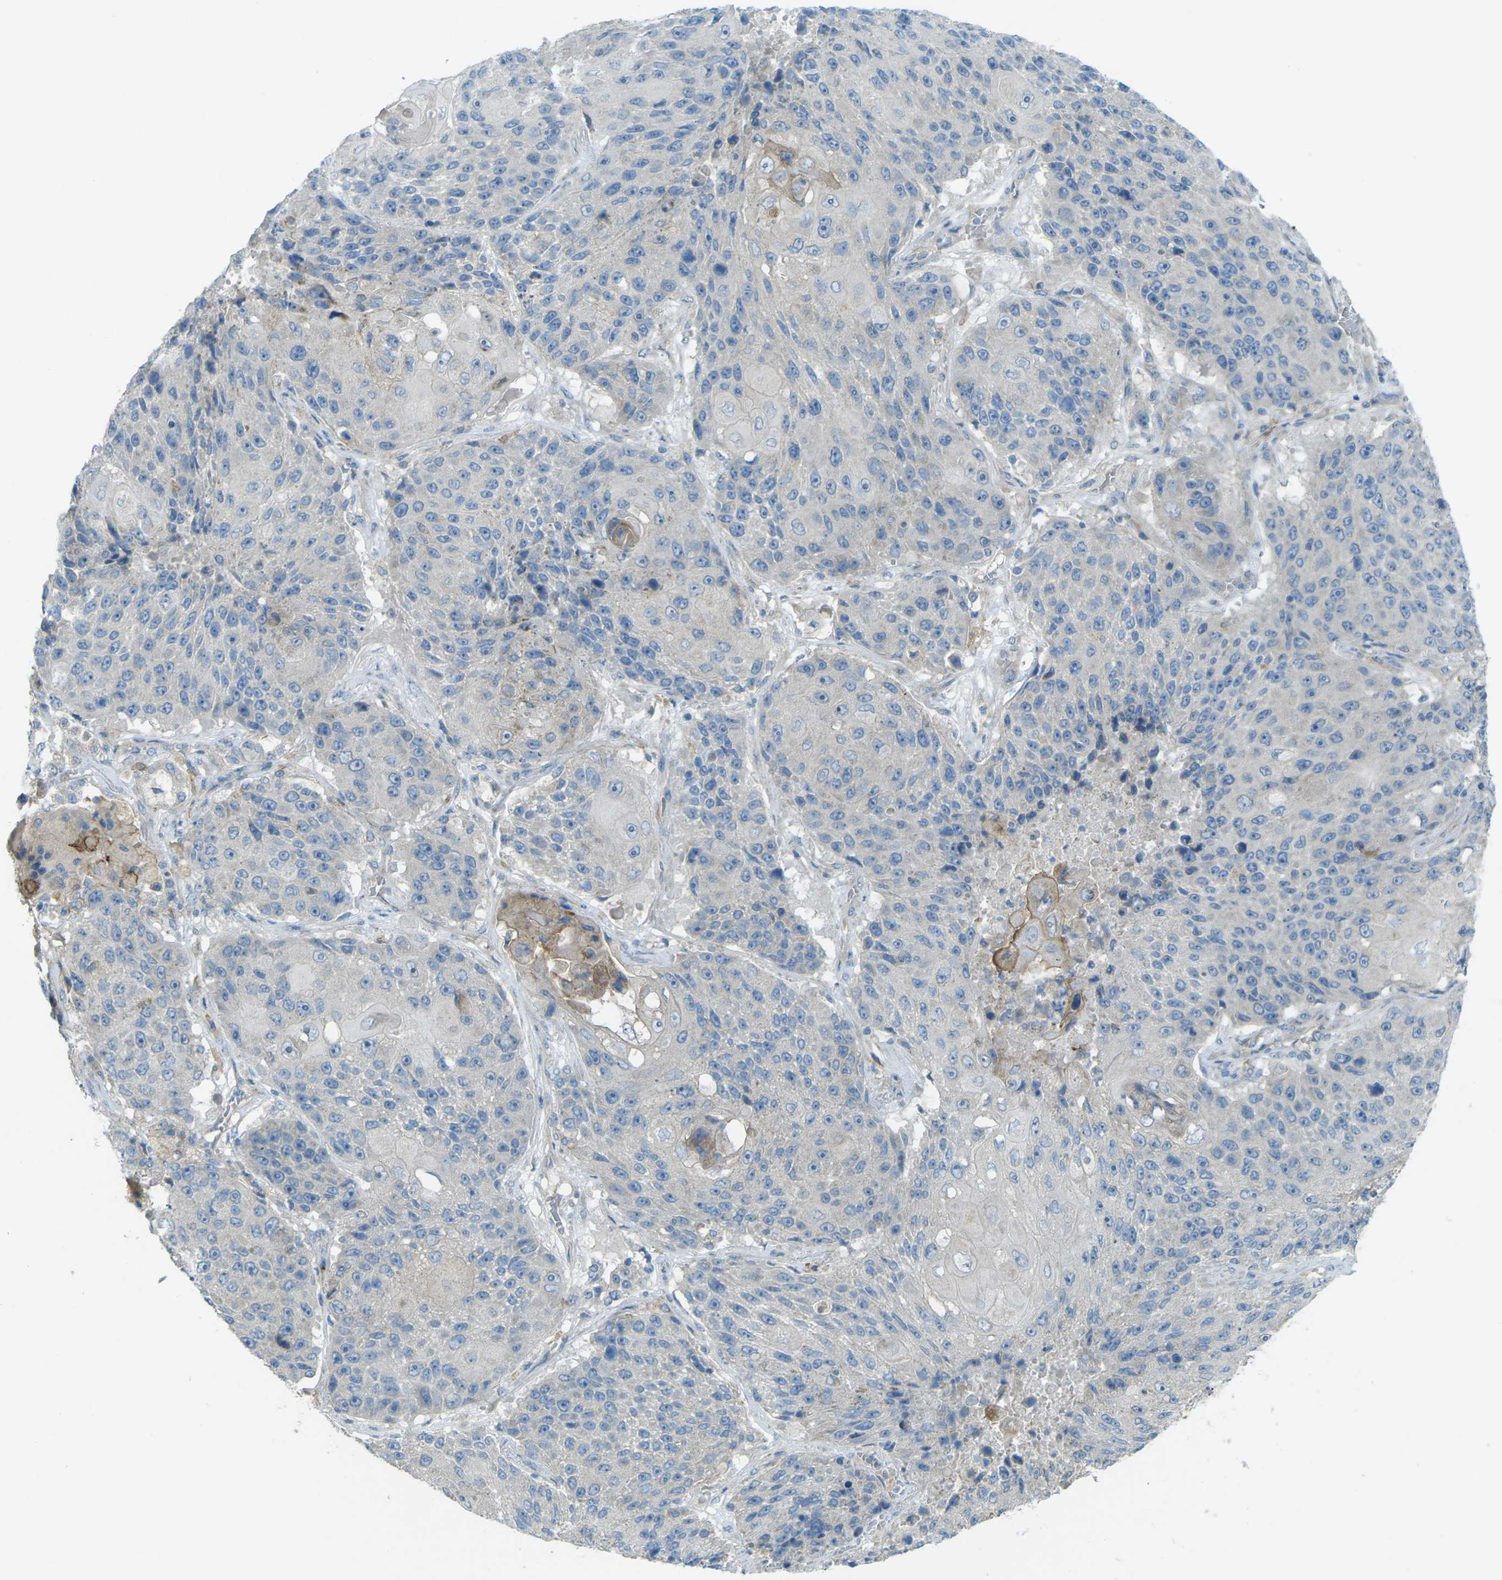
{"staining": {"intensity": "negative", "quantity": "none", "location": "none"}, "tissue": "lung cancer", "cell_type": "Tumor cells", "image_type": "cancer", "snomed": [{"axis": "morphology", "description": "Squamous cell carcinoma, NOS"}, {"axis": "topography", "description": "Lung"}], "caption": "Protein analysis of squamous cell carcinoma (lung) shows no significant staining in tumor cells.", "gene": "MYLK4", "patient": {"sex": "male", "age": 61}}